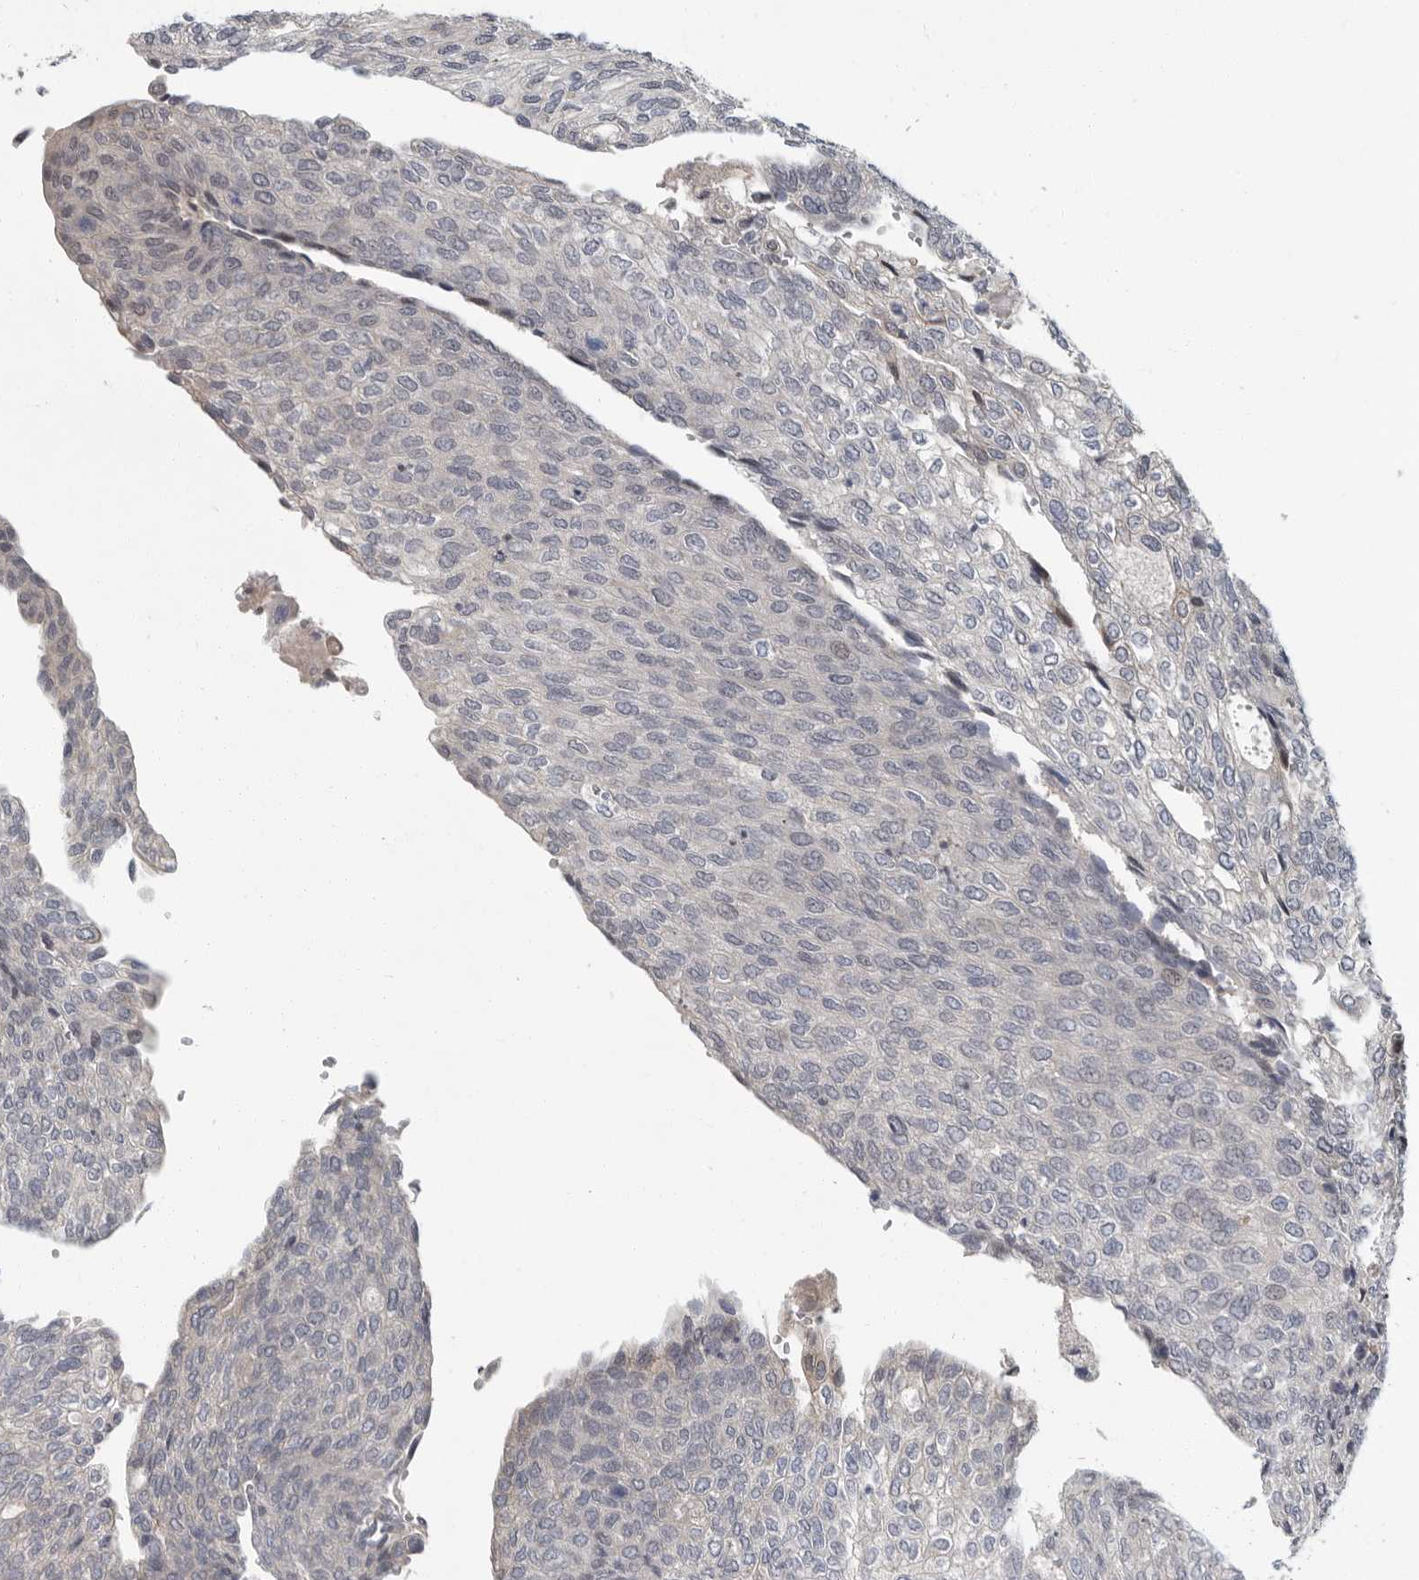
{"staining": {"intensity": "negative", "quantity": "none", "location": "none"}, "tissue": "urothelial cancer", "cell_type": "Tumor cells", "image_type": "cancer", "snomed": [{"axis": "morphology", "description": "Urothelial carcinoma, Low grade"}, {"axis": "topography", "description": "Urinary bladder"}], "caption": "An immunohistochemistry image of urothelial cancer is shown. There is no staining in tumor cells of urothelial cancer.", "gene": "PDE7A", "patient": {"sex": "female", "age": 79}}